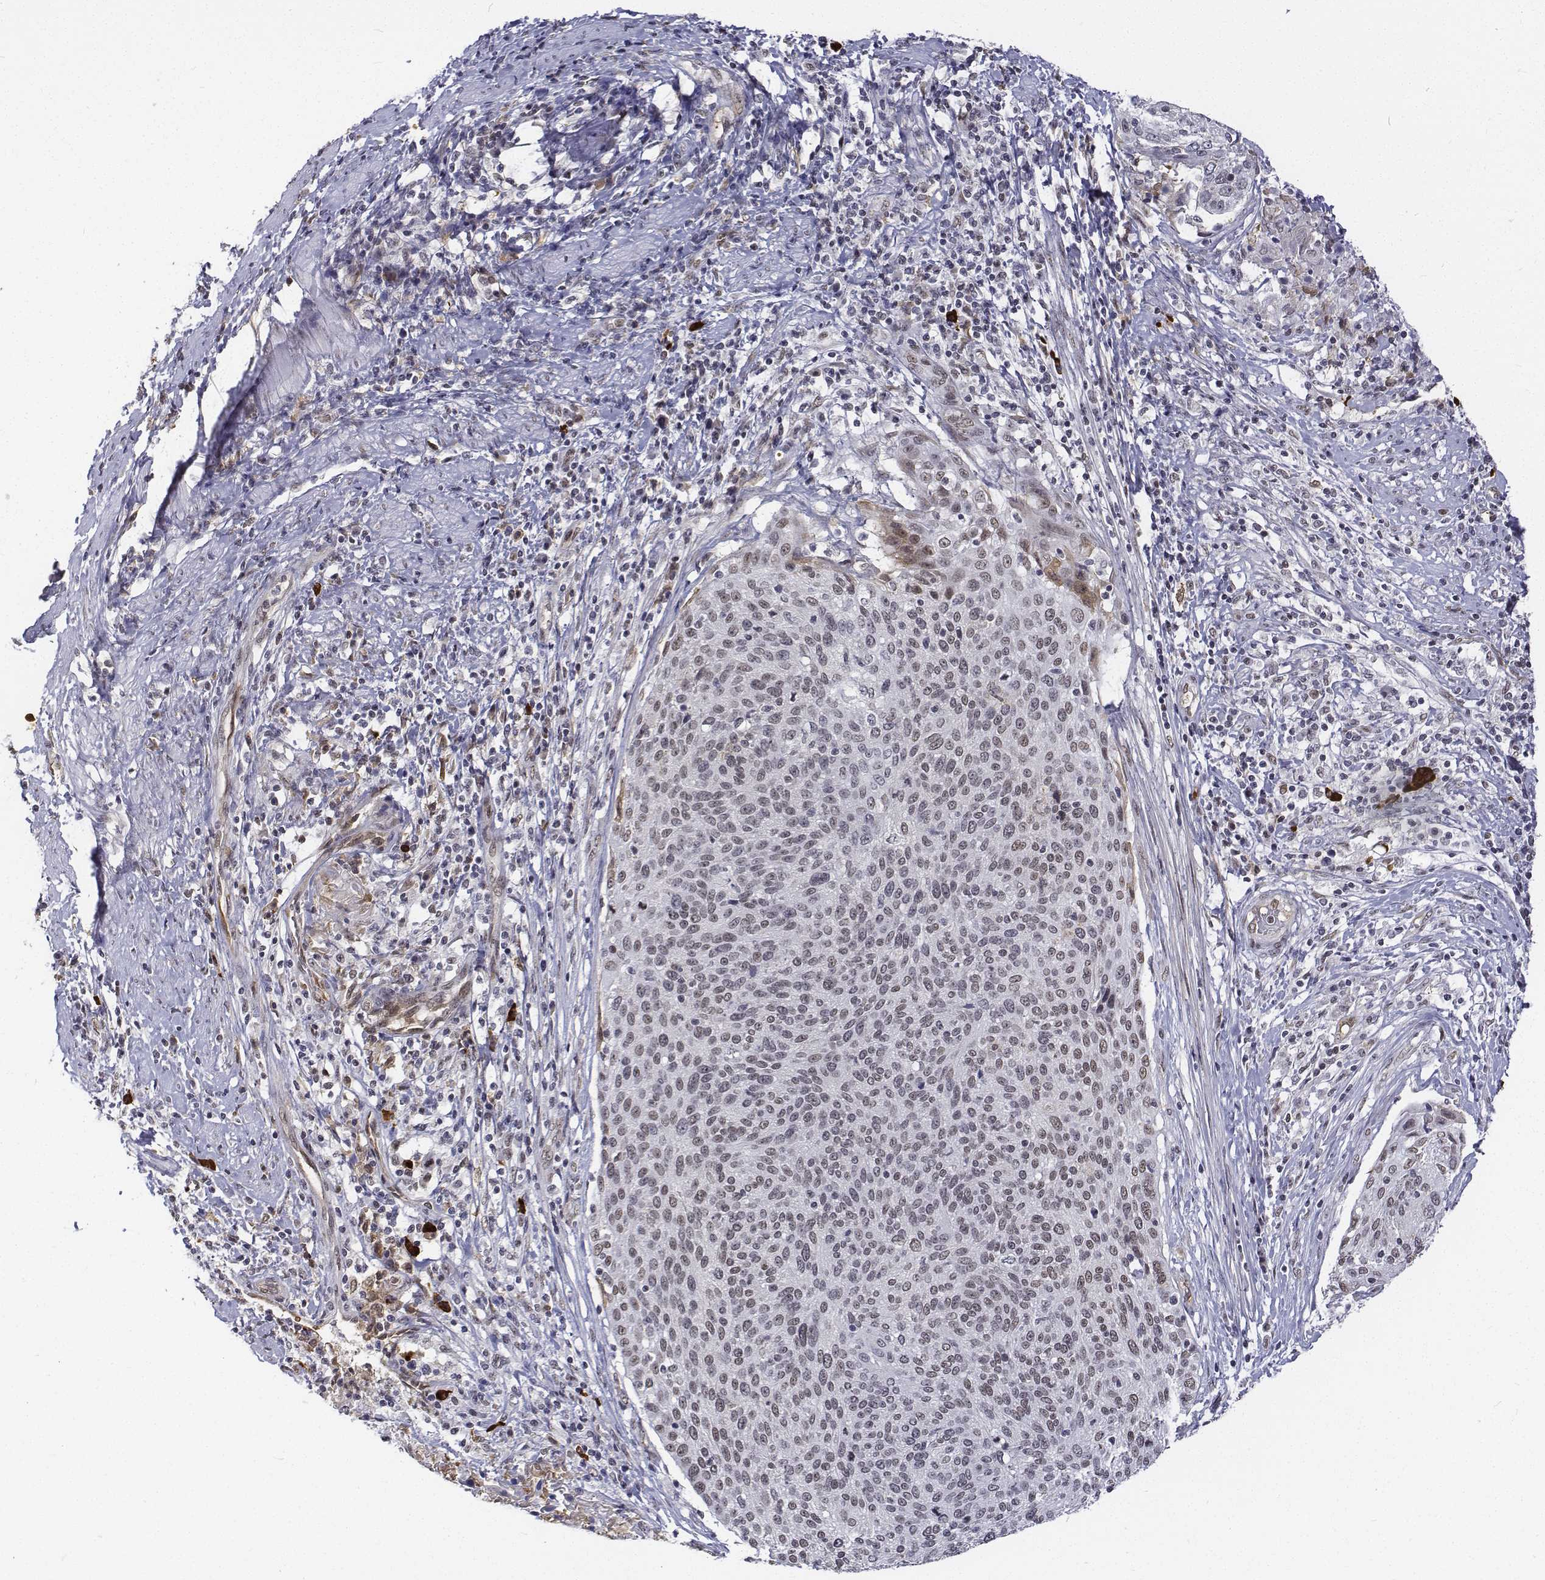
{"staining": {"intensity": "weak", "quantity": "<25%", "location": "nuclear"}, "tissue": "cervical cancer", "cell_type": "Tumor cells", "image_type": "cancer", "snomed": [{"axis": "morphology", "description": "Squamous cell carcinoma, NOS"}, {"axis": "topography", "description": "Cervix"}], "caption": "An immunohistochemistry histopathology image of cervical squamous cell carcinoma is shown. There is no staining in tumor cells of cervical squamous cell carcinoma.", "gene": "ATRX", "patient": {"sex": "female", "age": 31}}